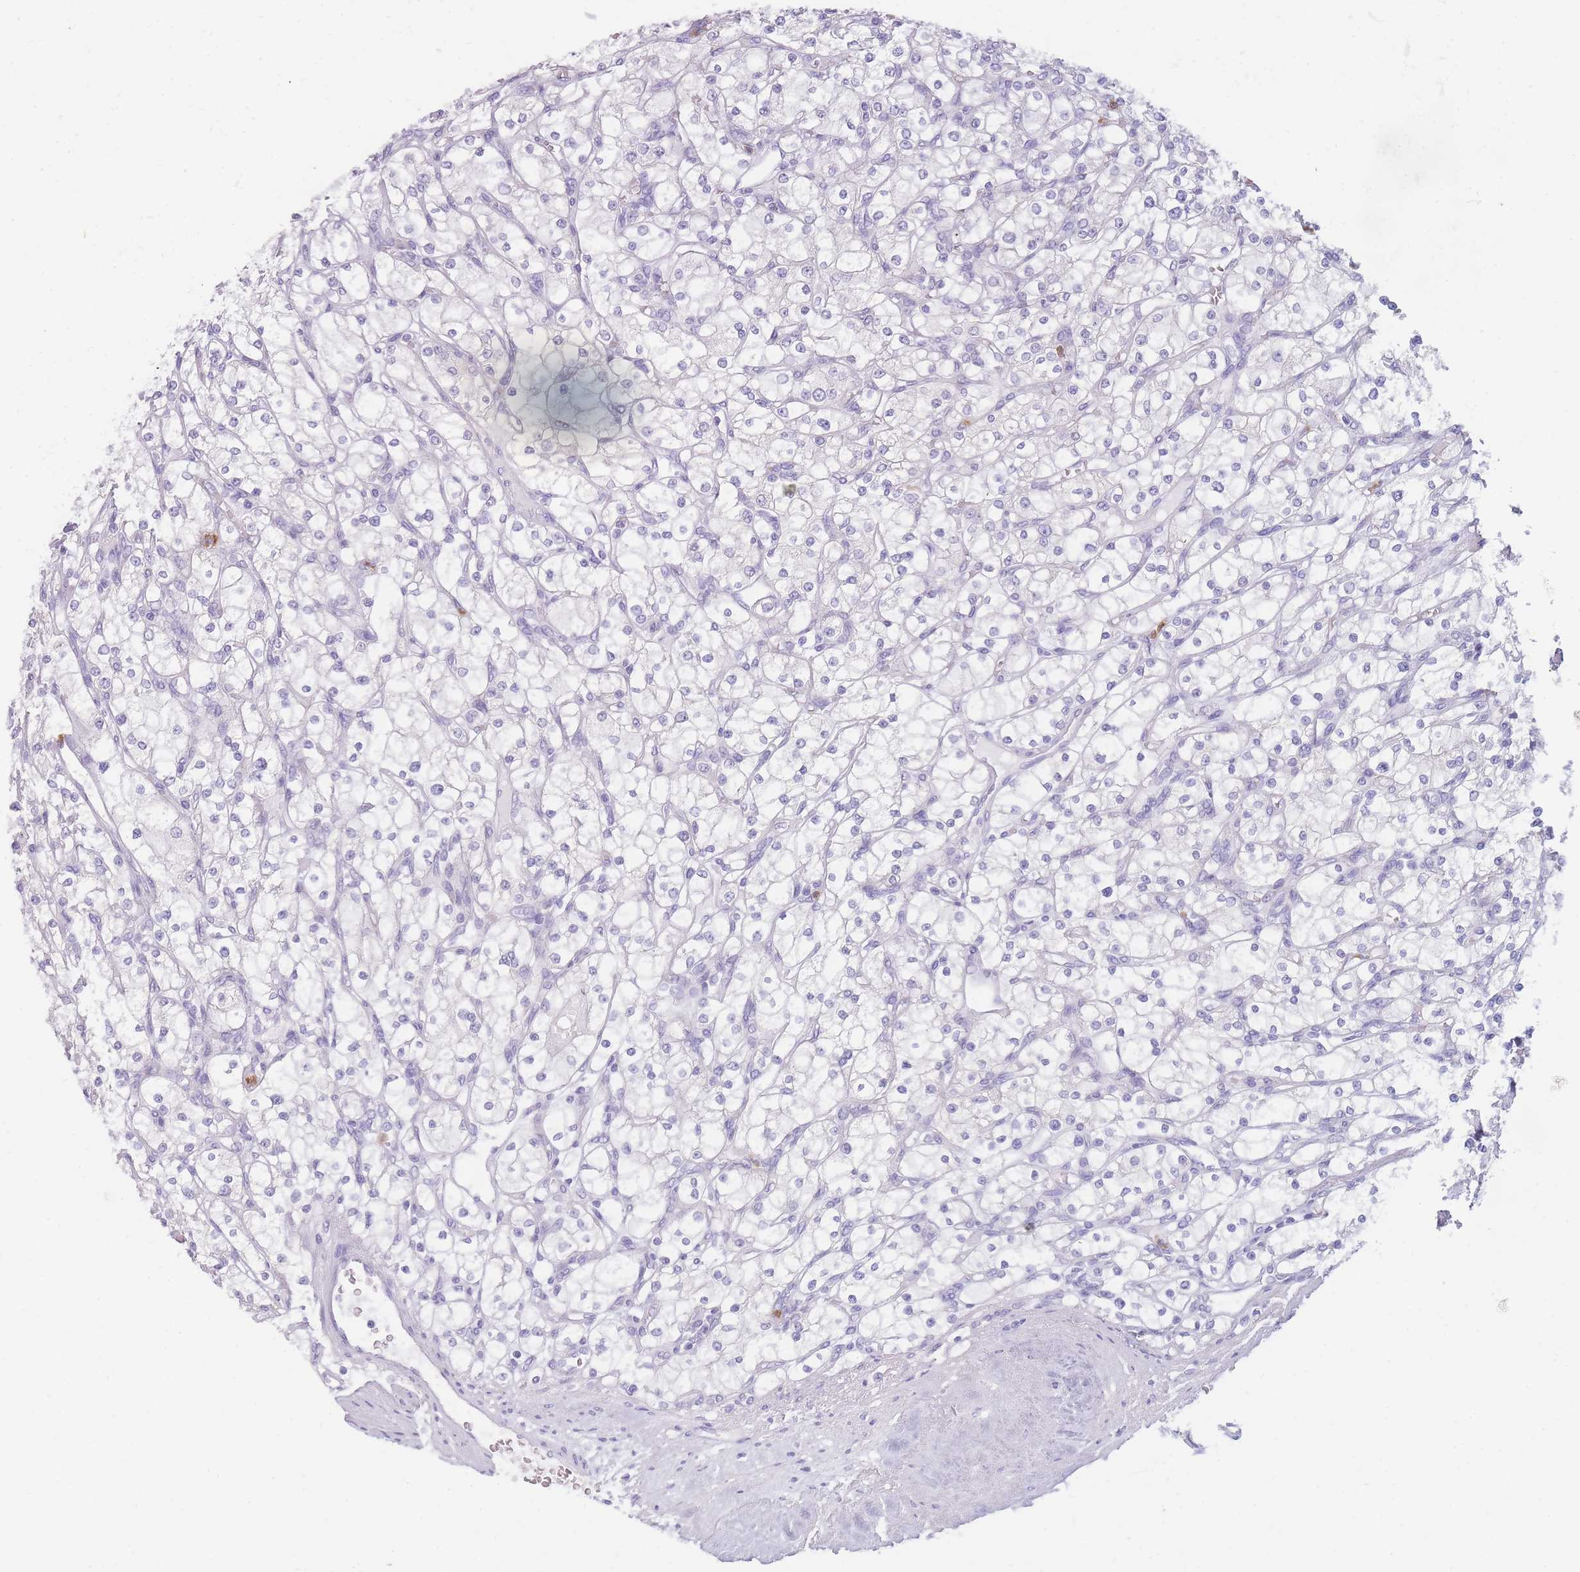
{"staining": {"intensity": "negative", "quantity": "none", "location": "none"}, "tissue": "renal cancer", "cell_type": "Tumor cells", "image_type": "cancer", "snomed": [{"axis": "morphology", "description": "Adenocarcinoma, NOS"}, {"axis": "topography", "description": "Kidney"}], "caption": "There is no significant expression in tumor cells of renal cancer (adenocarcinoma).", "gene": "ZNF627", "patient": {"sex": "male", "age": 80}}